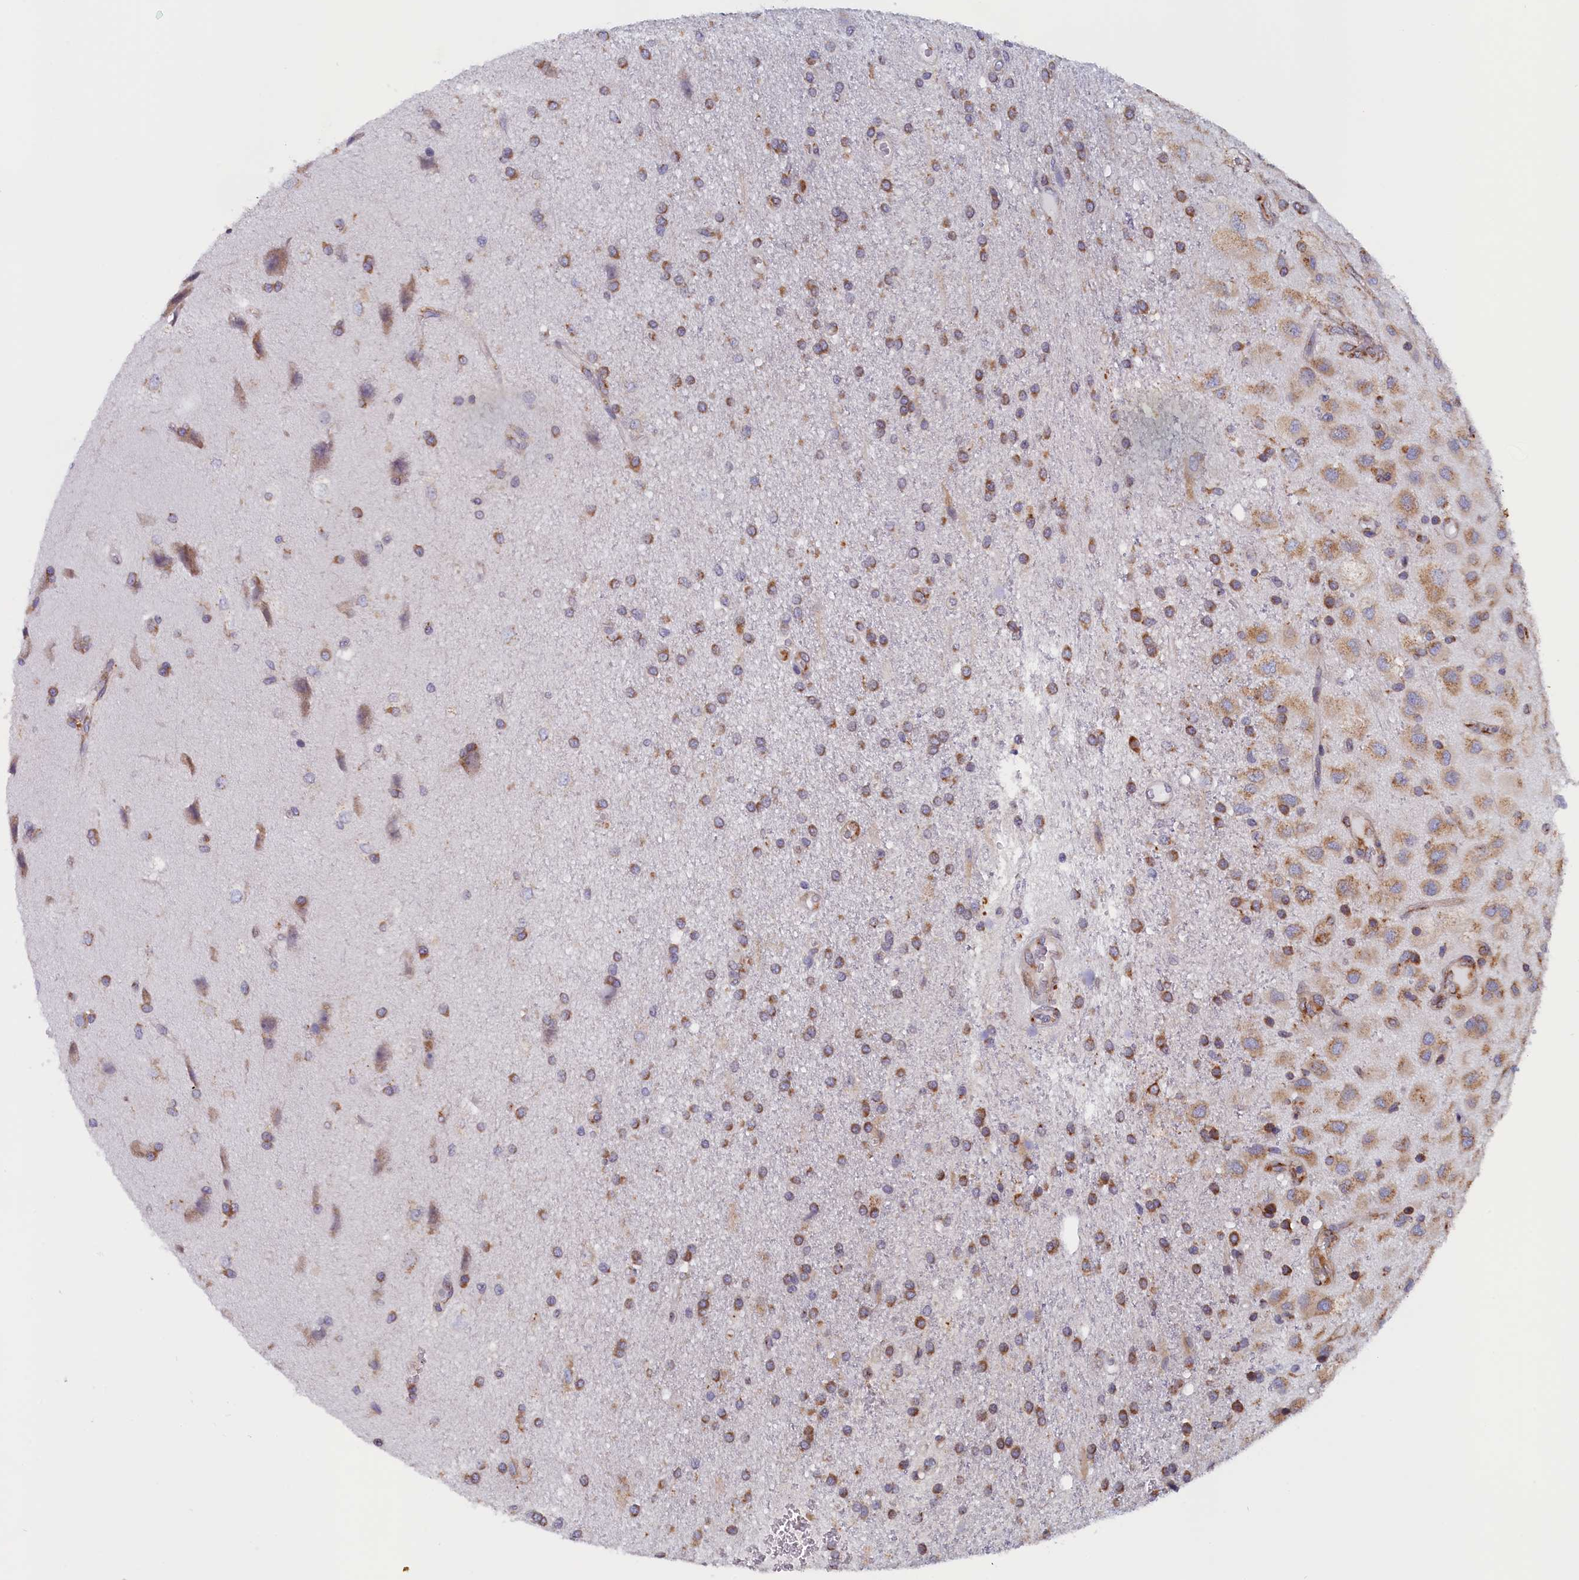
{"staining": {"intensity": "moderate", "quantity": ">75%", "location": "cytoplasmic/membranous"}, "tissue": "glioma", "cell_type": "Tumor cells", "image_type": "cancer", "snomed": [{"axis": "morphology", "description": "Glioma, malignant, Low grade"}, {"axis": "topography", "description": "Brain"}], "caption": "Immunohistochemistry image of glioma stained for a protein (brown), which shows medium levels of moderate cytoplasmic/membranous staining in about >75% of tumor cells.", "gene": "CCDC68", "patient": {"sex": "male", "age": 66}}